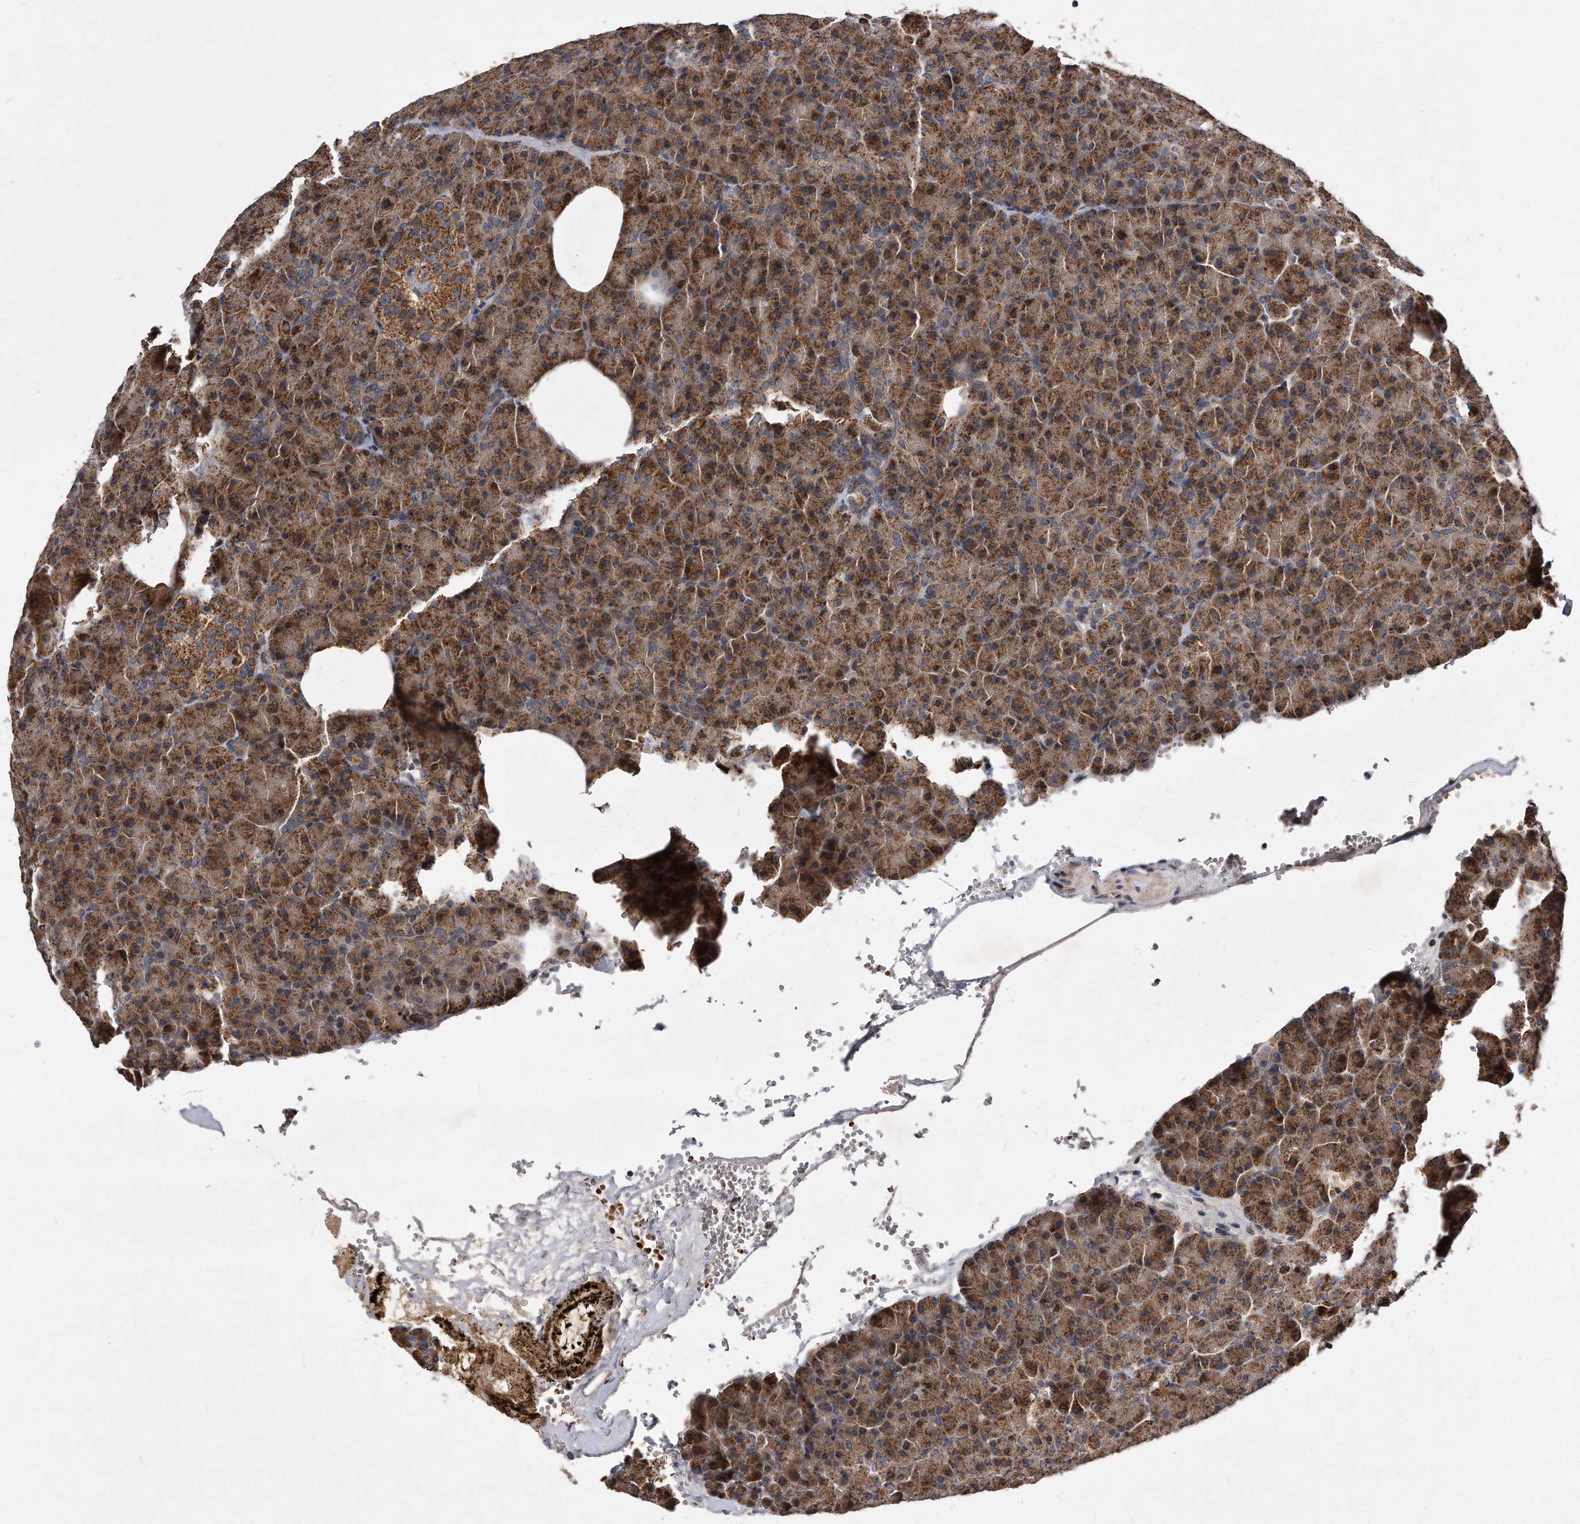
{"staining": {"intensity": "strong", "quantity": ">75%", "location": "cytoplasmic/membranous"}, "tissue": "pancreas", "cell_type": "Exocrine glandular cells", "image_type": "normal", "snomed": [{"axis": "morphology", "description": "Normal tissue, NOS"}, {"axis": "morphology", "description": "Carcinoid, malignant, NOS"}, {"axis": "topography", "description": "Pancreas"}], "caption": "The photomicrograph reveals staining of normal pancreas, revealing strong cytoplasmic/membranous protein expression (brown color) within exocrine glandular cells.", "gene": "PPP5C", "patient": {"sex": "female", "age": 35}}